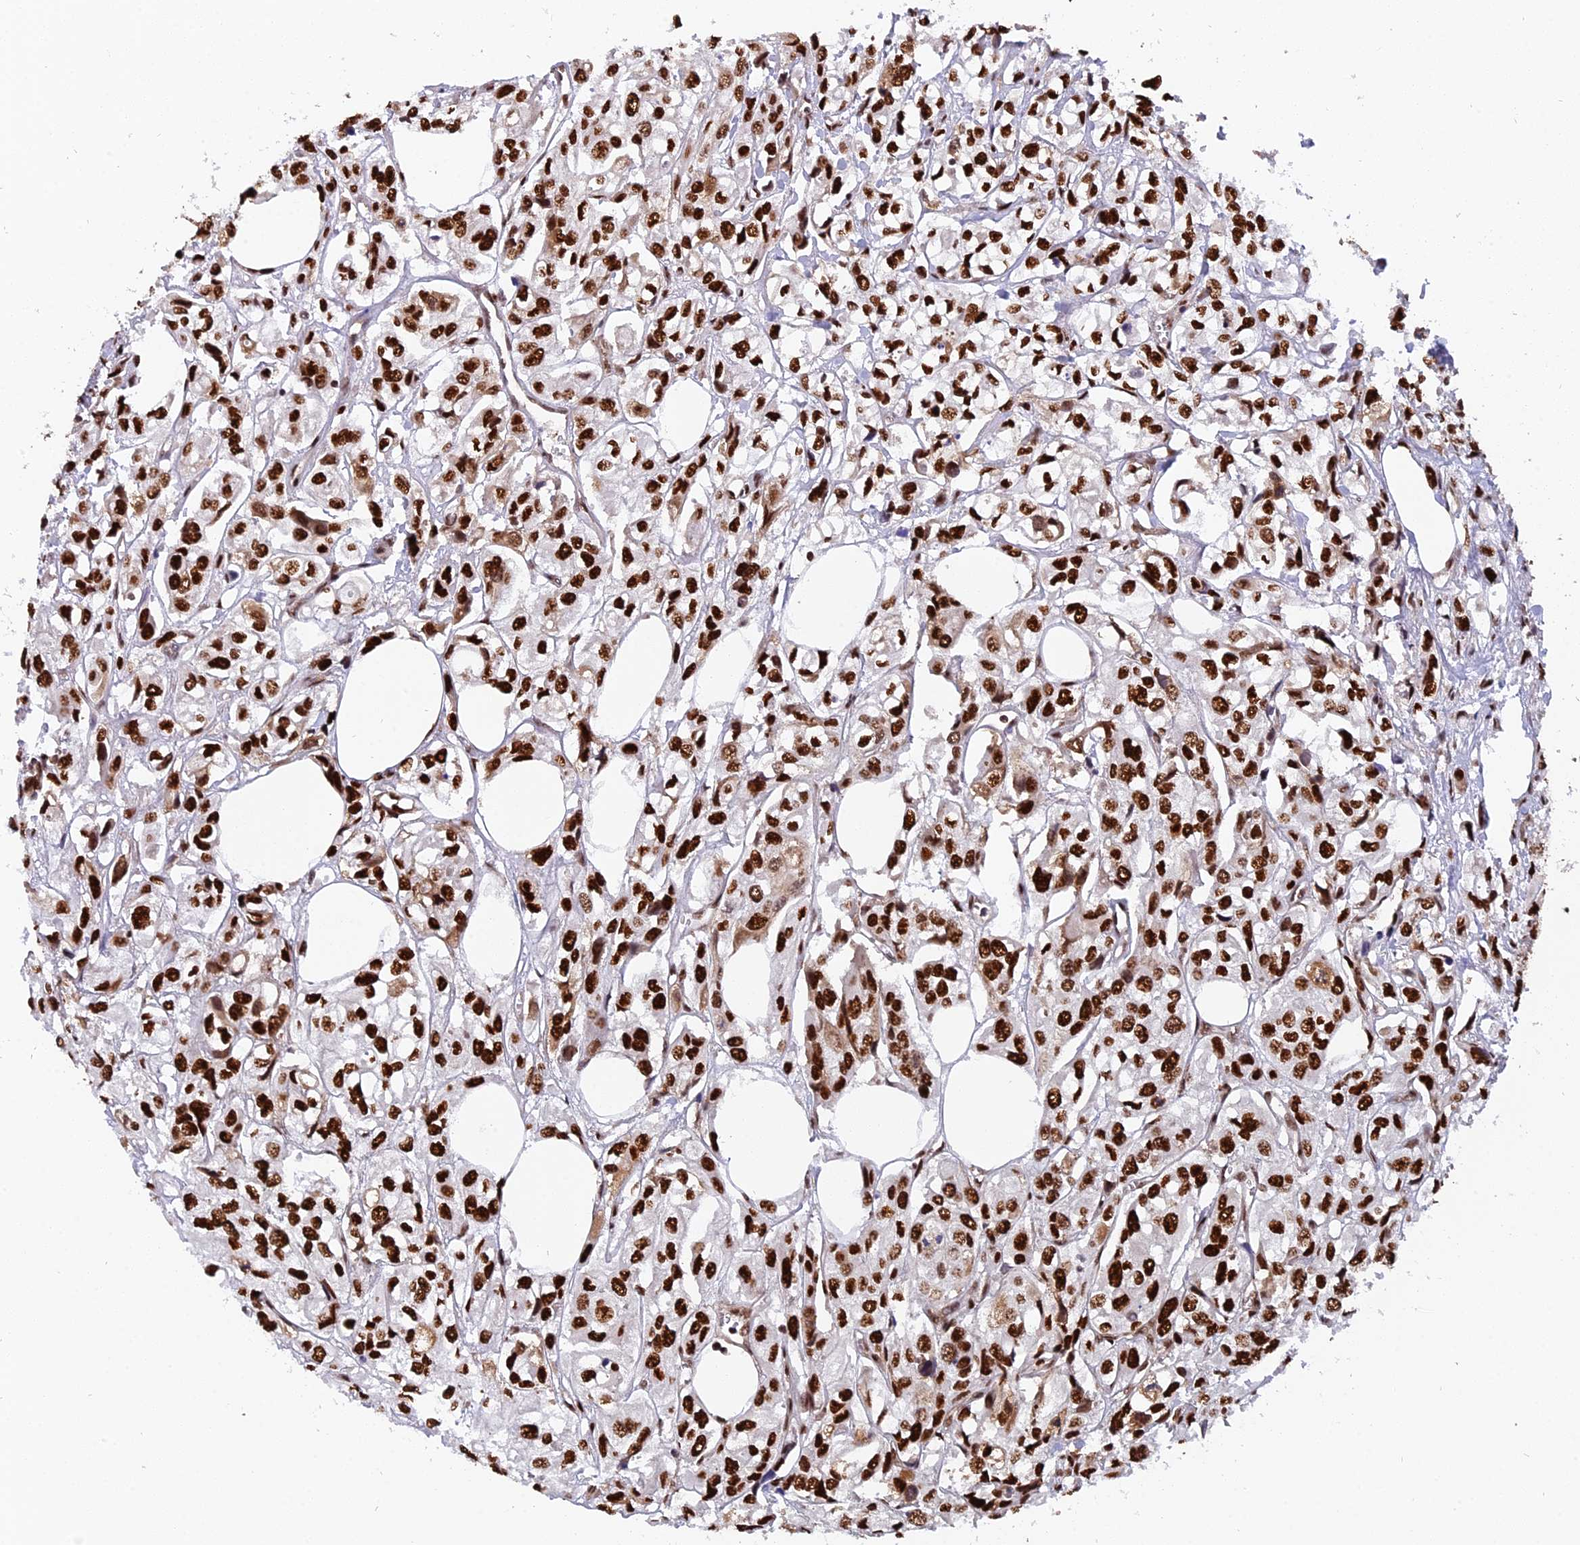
{"staining": {"intensity": "strong", "quantity": ">75%", "location": "nuclear"}, "tissue": "urothelial cancer", "cell_type": "Tumor cells", "image_type": "cancer", "snomed": [{"axis": "morphology", "description": "Urothelial carcinoma, High grade"}, {"axis": "topography", "description": "Urinary bladder"}], "caption": "Protein expression by immunohistochemistry (IHC) demonstrates strong nuclear positivity in about >75% of tumor cells in urothelial carcinoma (high-grade).", "gene": "RAMAC", "patient": {"sex": "male", "age": 67}}